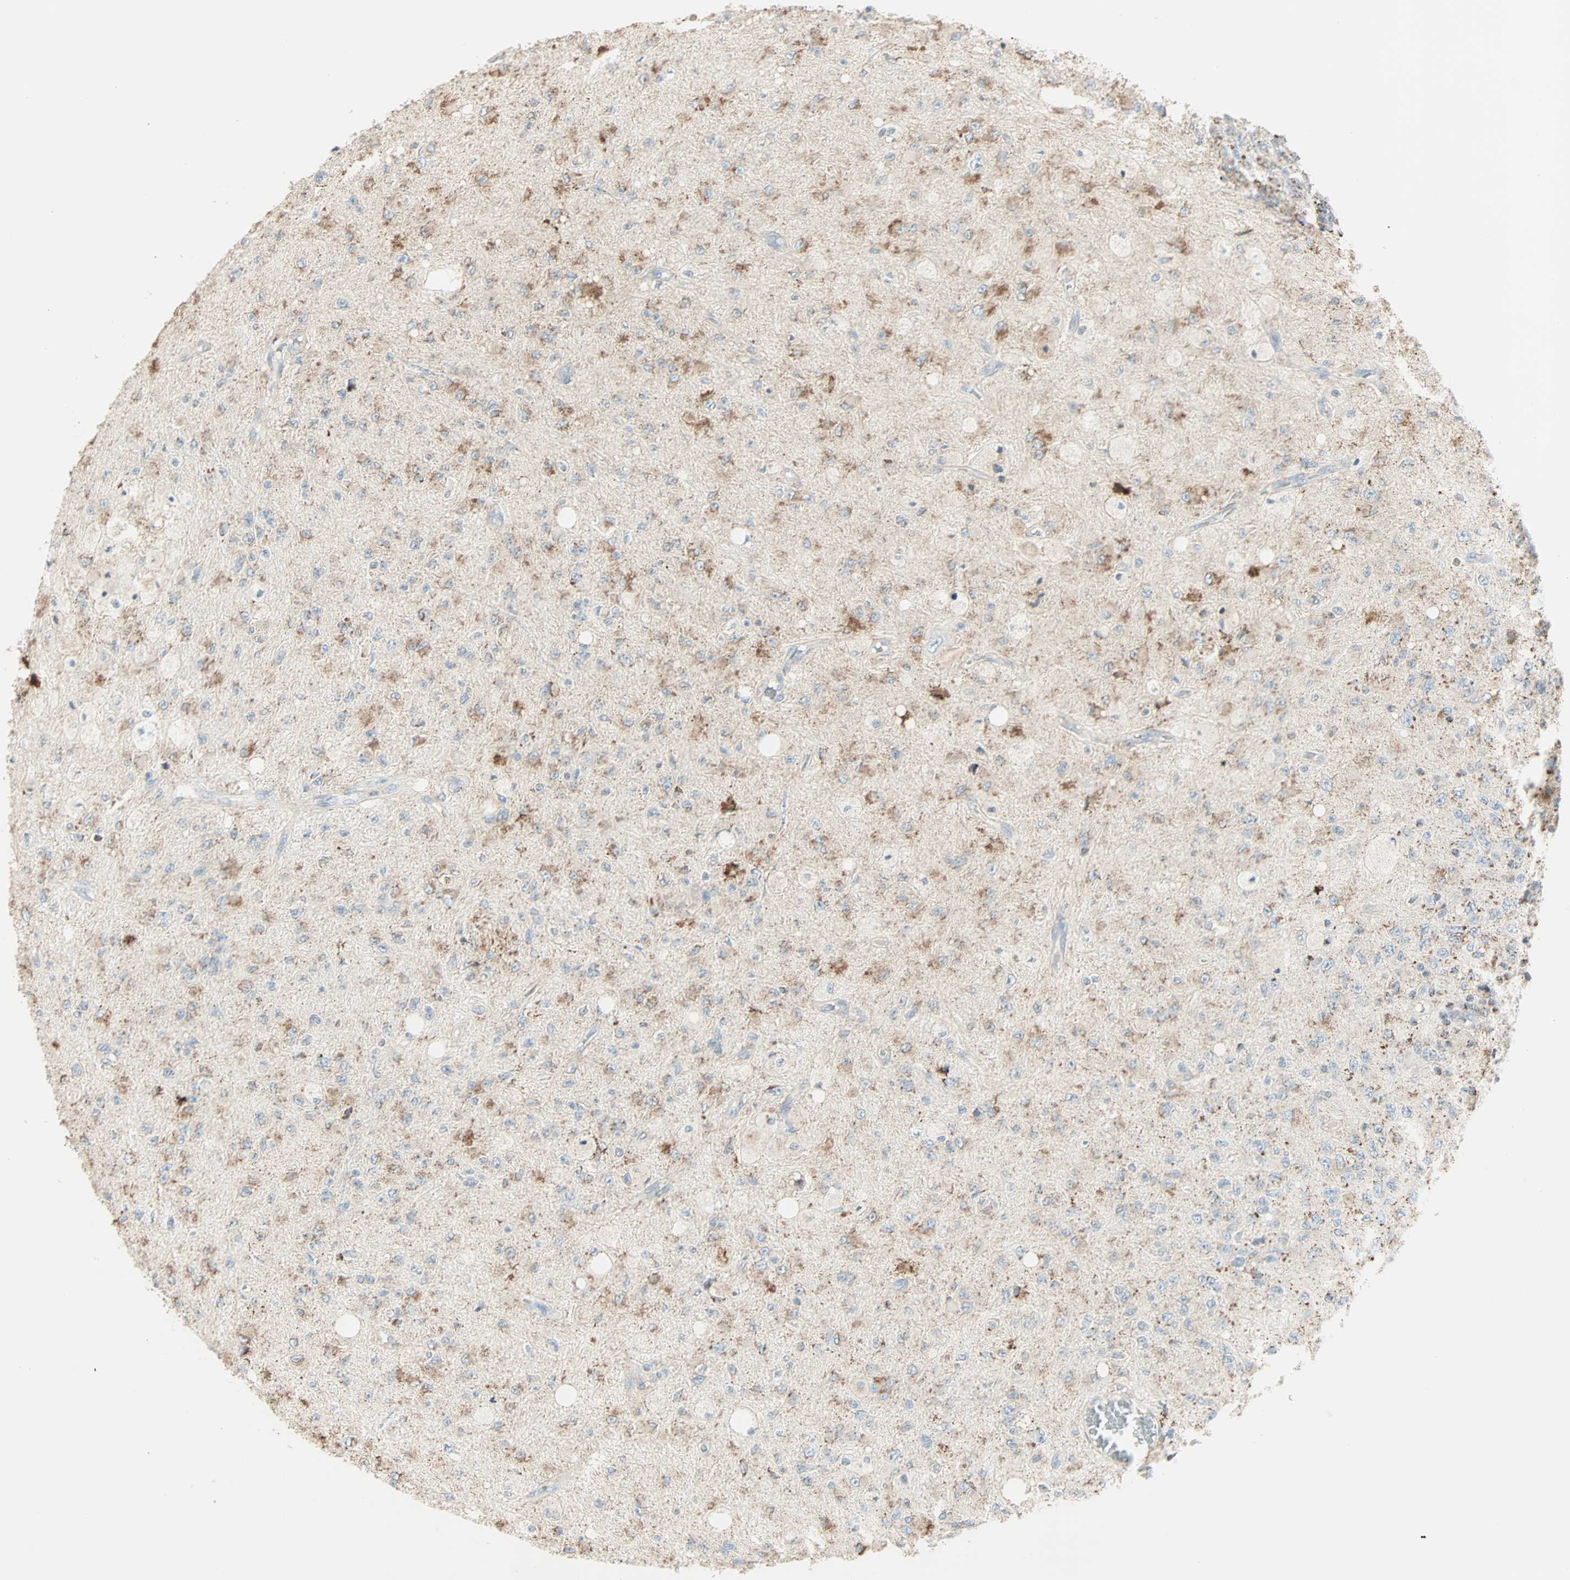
{"staining": {"intensity": "moderate", "quantity": "25%-75%", "location": "cytoplasmic/membranous"}, "tissue": "glioma", "cell_type": "Tumor cells", "image_type": "cancer", "snomed": [{"axis": "morphology", "description": "Glioma, malignant, High grade"}, {"axis": "topography", "description": "pancreas cauda"}], "caption": "An image of malignant high-grade glioma stained for a protein demonstrates moderate cytoplasmic/membranous brown staining in tumor cells.", "gene": "IDH2", "patient": {"sex": "male", "age": 60}}